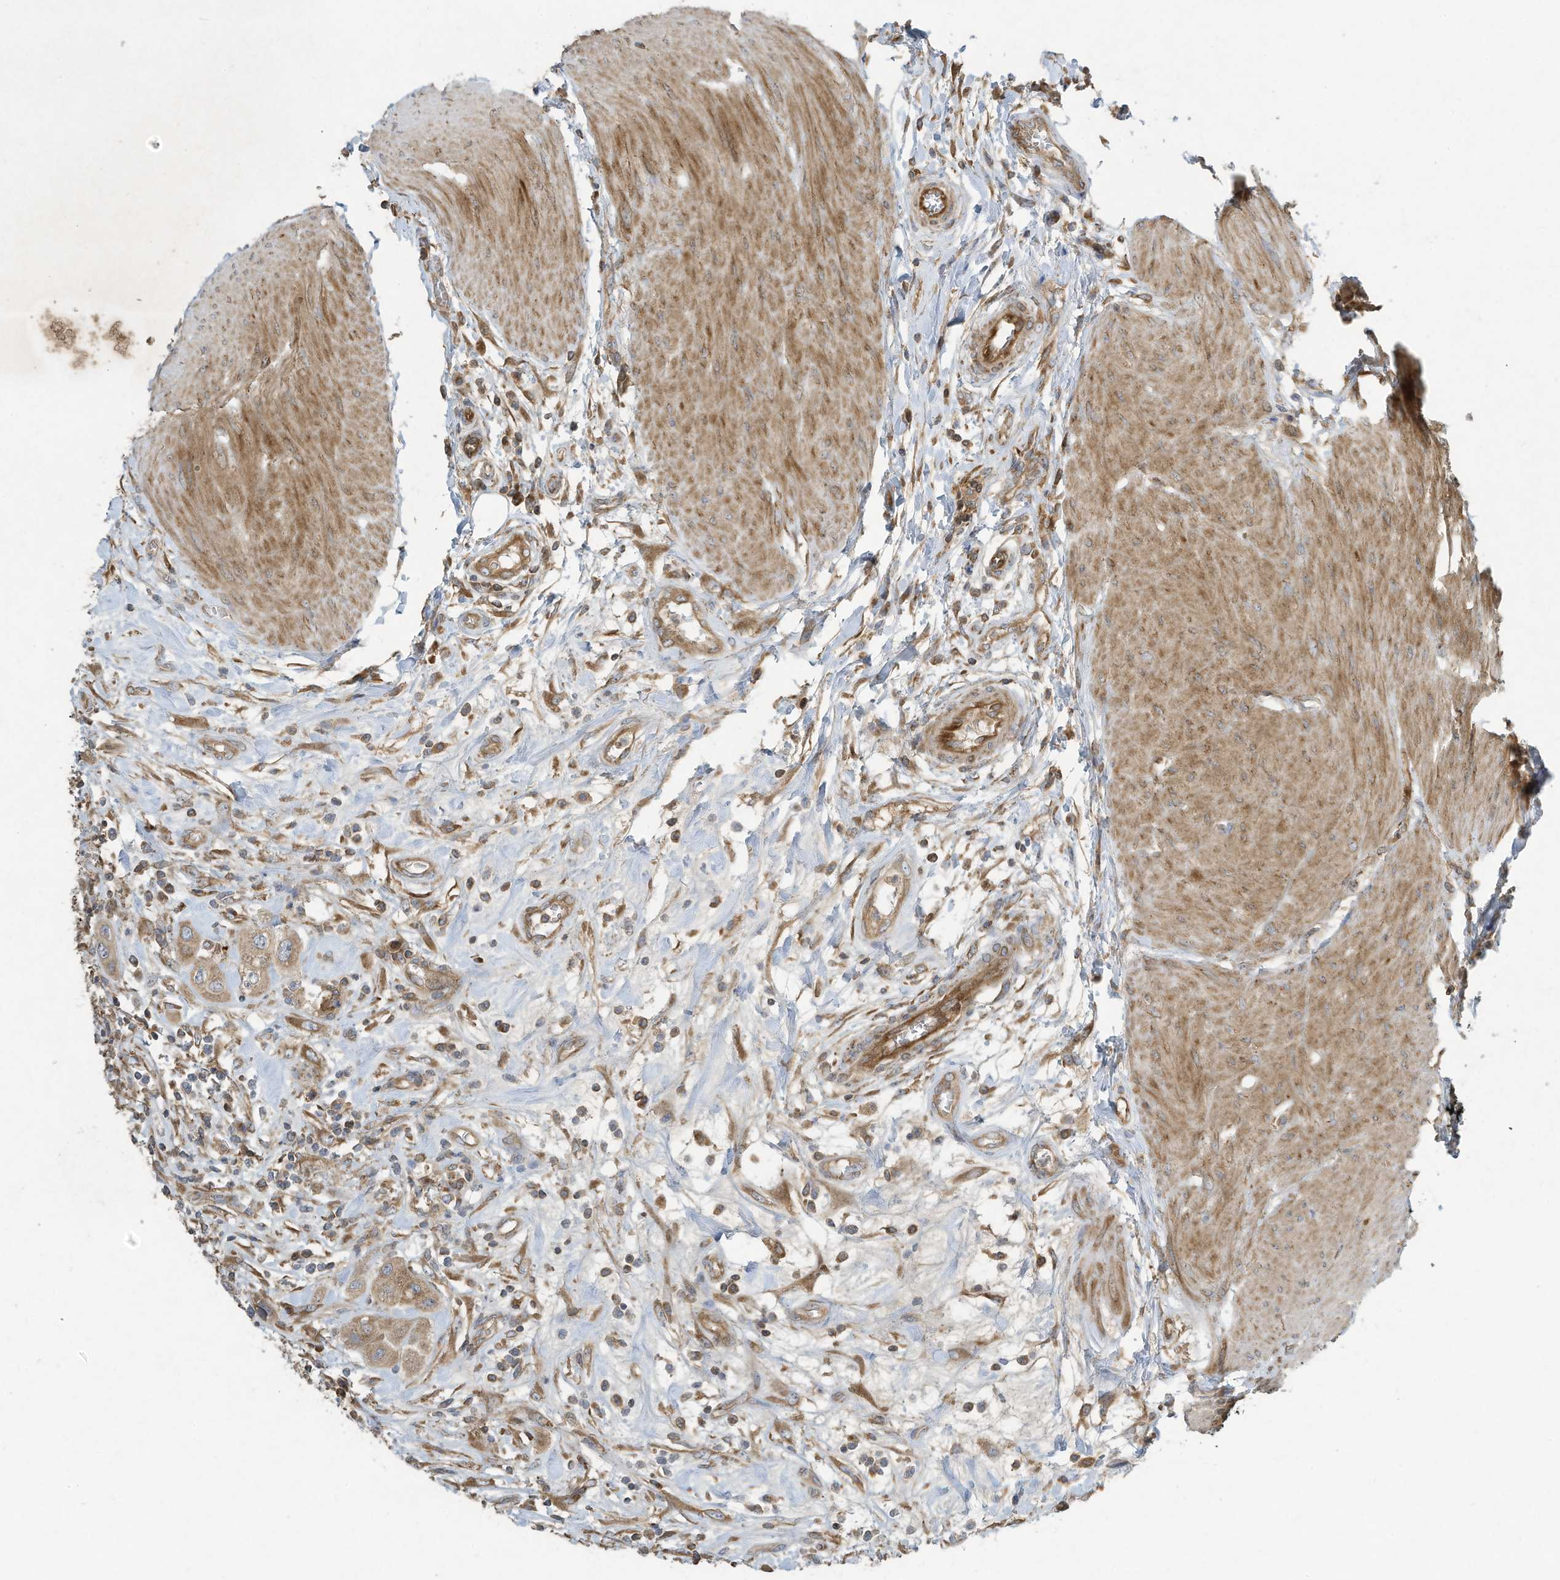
{"staining": {"intensity": "moderate", "quantity": ">75%", "location": "cytoplasmic/membranous"}, "tissue": "urothelial cancer", "cell_type": "Tumor cells", "image_type": "cancer", "snomed": [{"axis": "morphology", "description": "Urothelial carcinoma, High grade"}, {"axis": "topography", "description": "Urinary bladder"}], "caption": "Tumor cells exhibit medium levels of moderate cytoplasmic/membranous positivity in approximately >75% of cells in urothelial carcinoma (high-grade). (DAB (3,3'-diaminobenzidine) IHC, brown staining for protein, blue staining for nuclei).", "gene": "SYNJ2", "patient": {"sex": "male", "age": 50}}